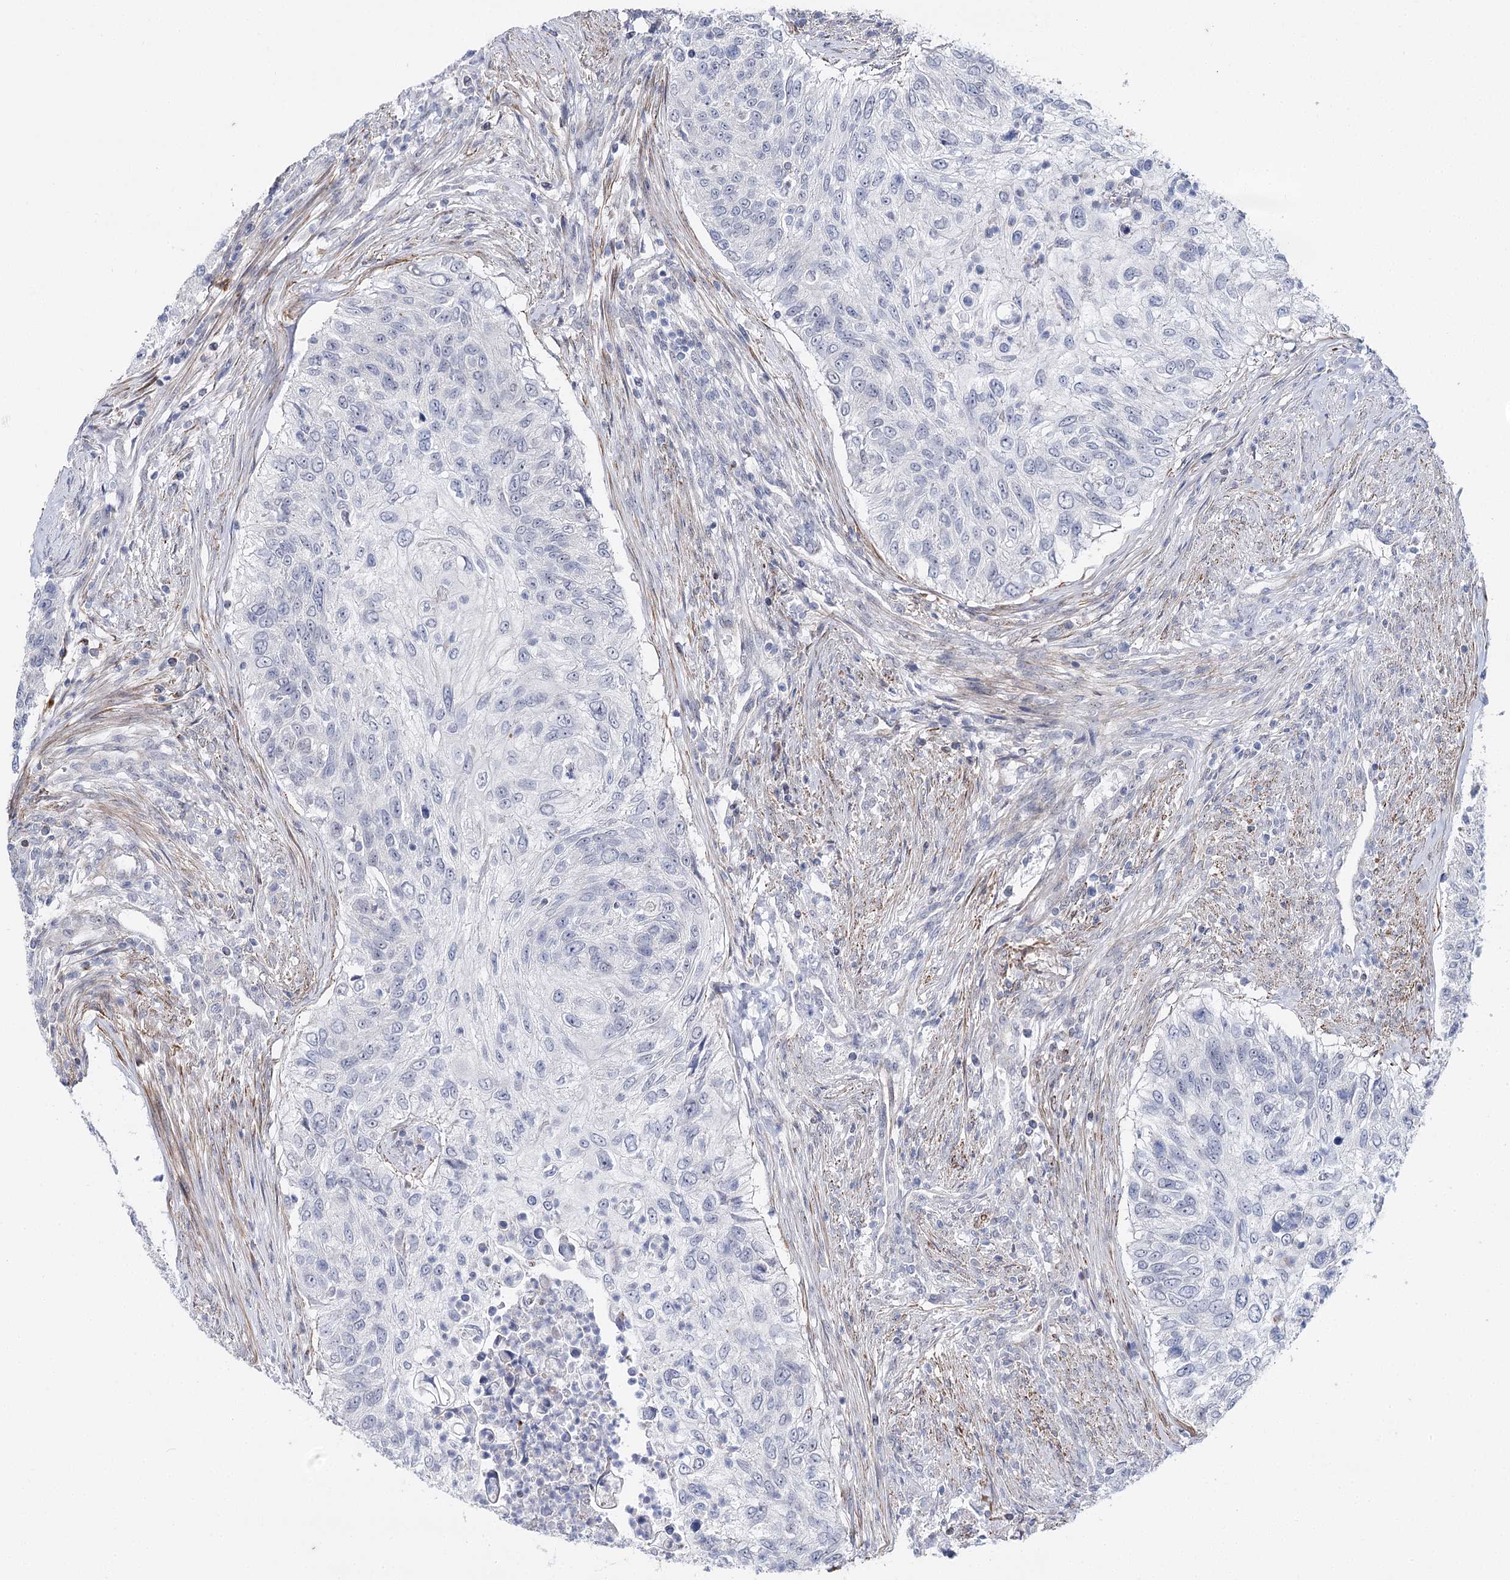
{"staining": {"intensity": "negative", "quantity": "none", "location": "none"}, "tissue": "urothelial cancer", "cell_type": "Tumor cells", "image_type": "cancer", "snomed": [{"axis": "morphology", "description": "Urothelial carcinoma, High grade"}, {"axis": "topography", "description": "Urinary bladder"}], "caption": "This micrograph is of urothelial cancer stained with immunohistochemistry (IHC) to label a protein in brown with the nuclei are counter-stained blue. There is no expression in tumor cells.", "gene": "AGXT2", "patient": {"sex": "female", "age": 60}}